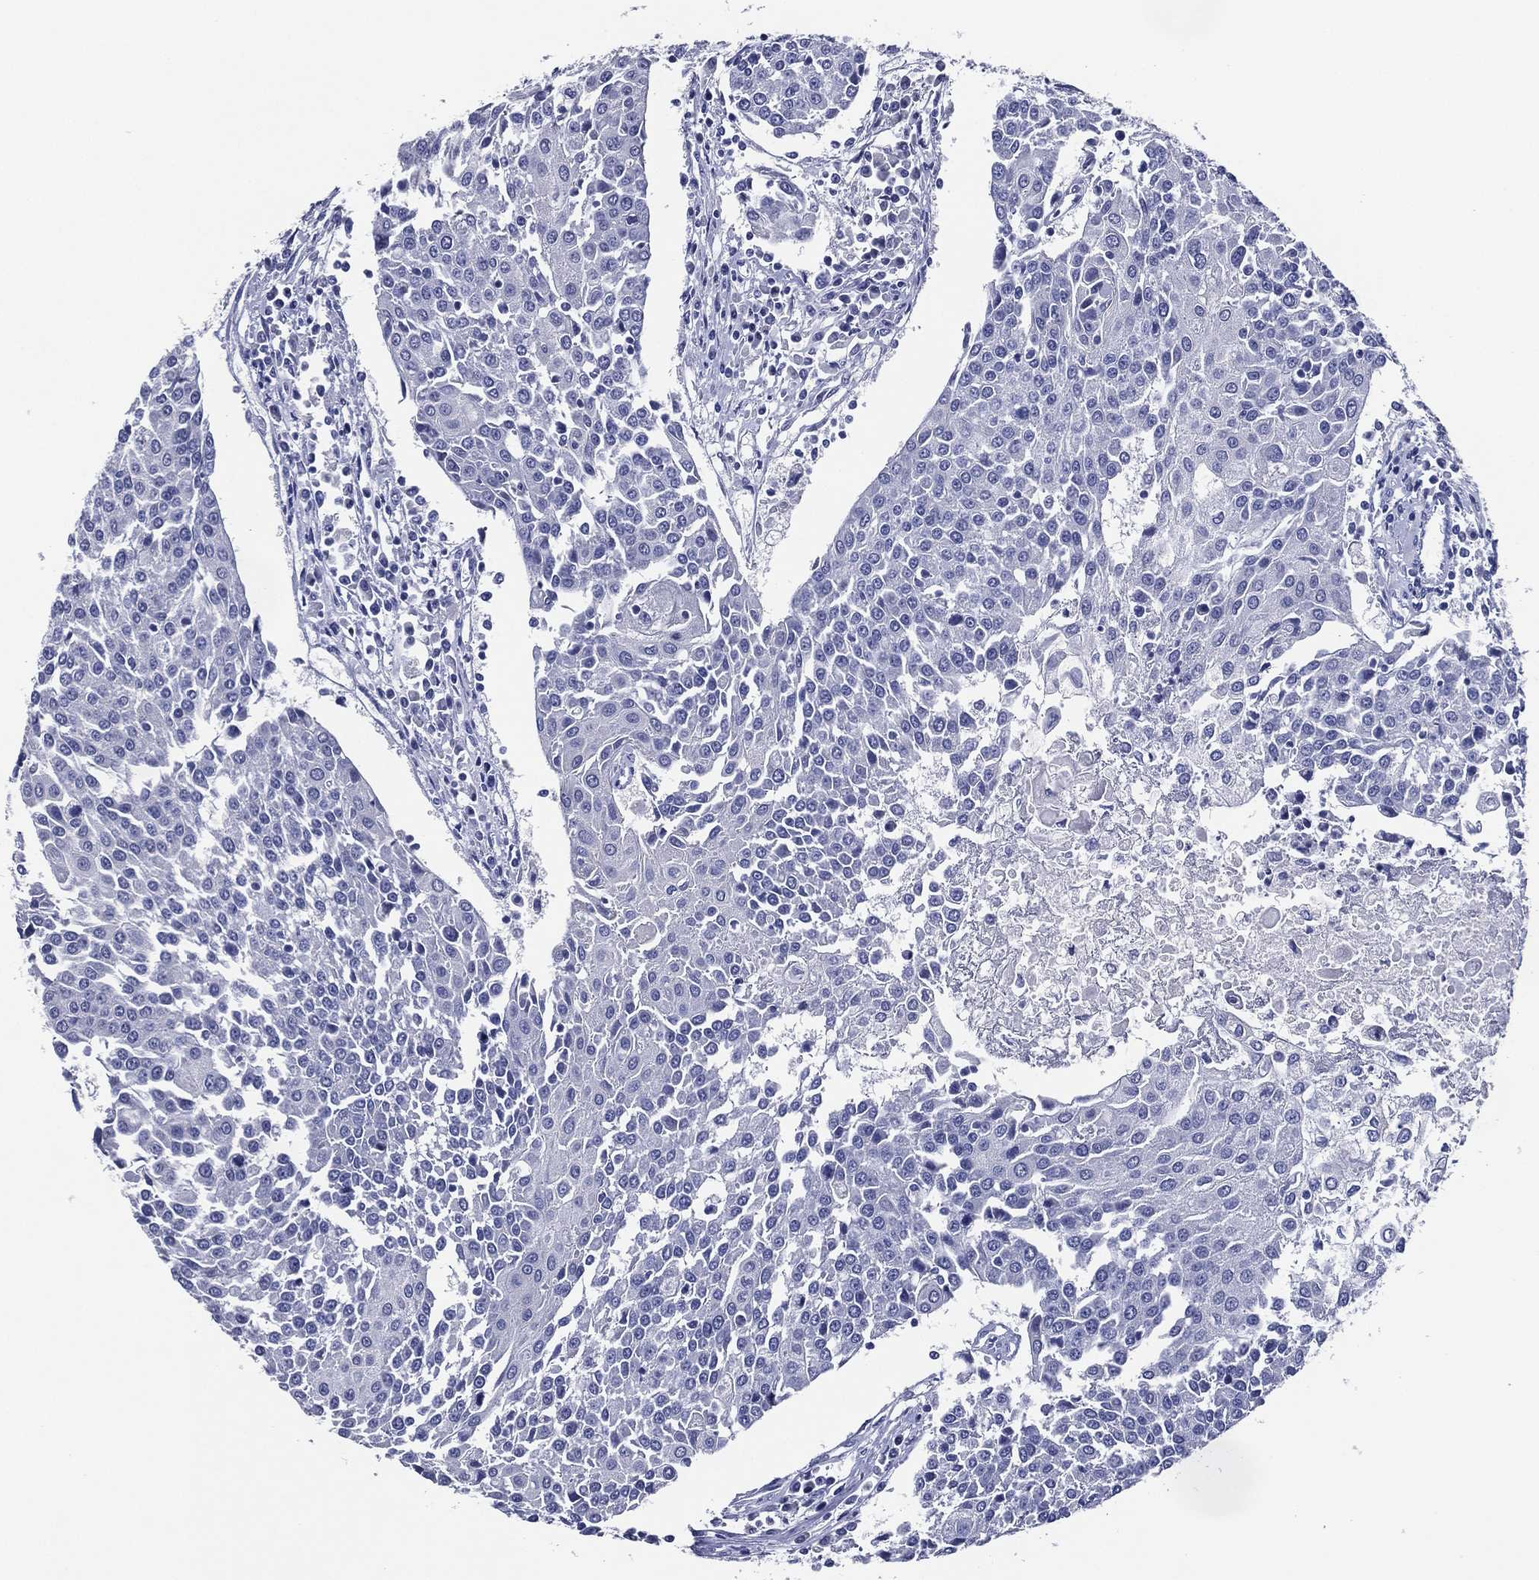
{"staining": {"intensity": "negative", "quantity": "none", "location": "none"}, "tissue": "urothelial cancer", "cell_type": "Tumor cells", "image_type": "cancer", "snomed": [{"axis": "morphology", "description": "Urothelial carcinoma, High grade"}, {"axis": "topography", "description": "Urinary bladder"}], "caption": "Tumor cells show no significant protein staining in high-grade urothelial carcinoma. (Immunohistochemistry (ihc), brightfield microscopy, high magnification).", "gene": "ACE2", "patient": {"sex": "female", "age": 85}}